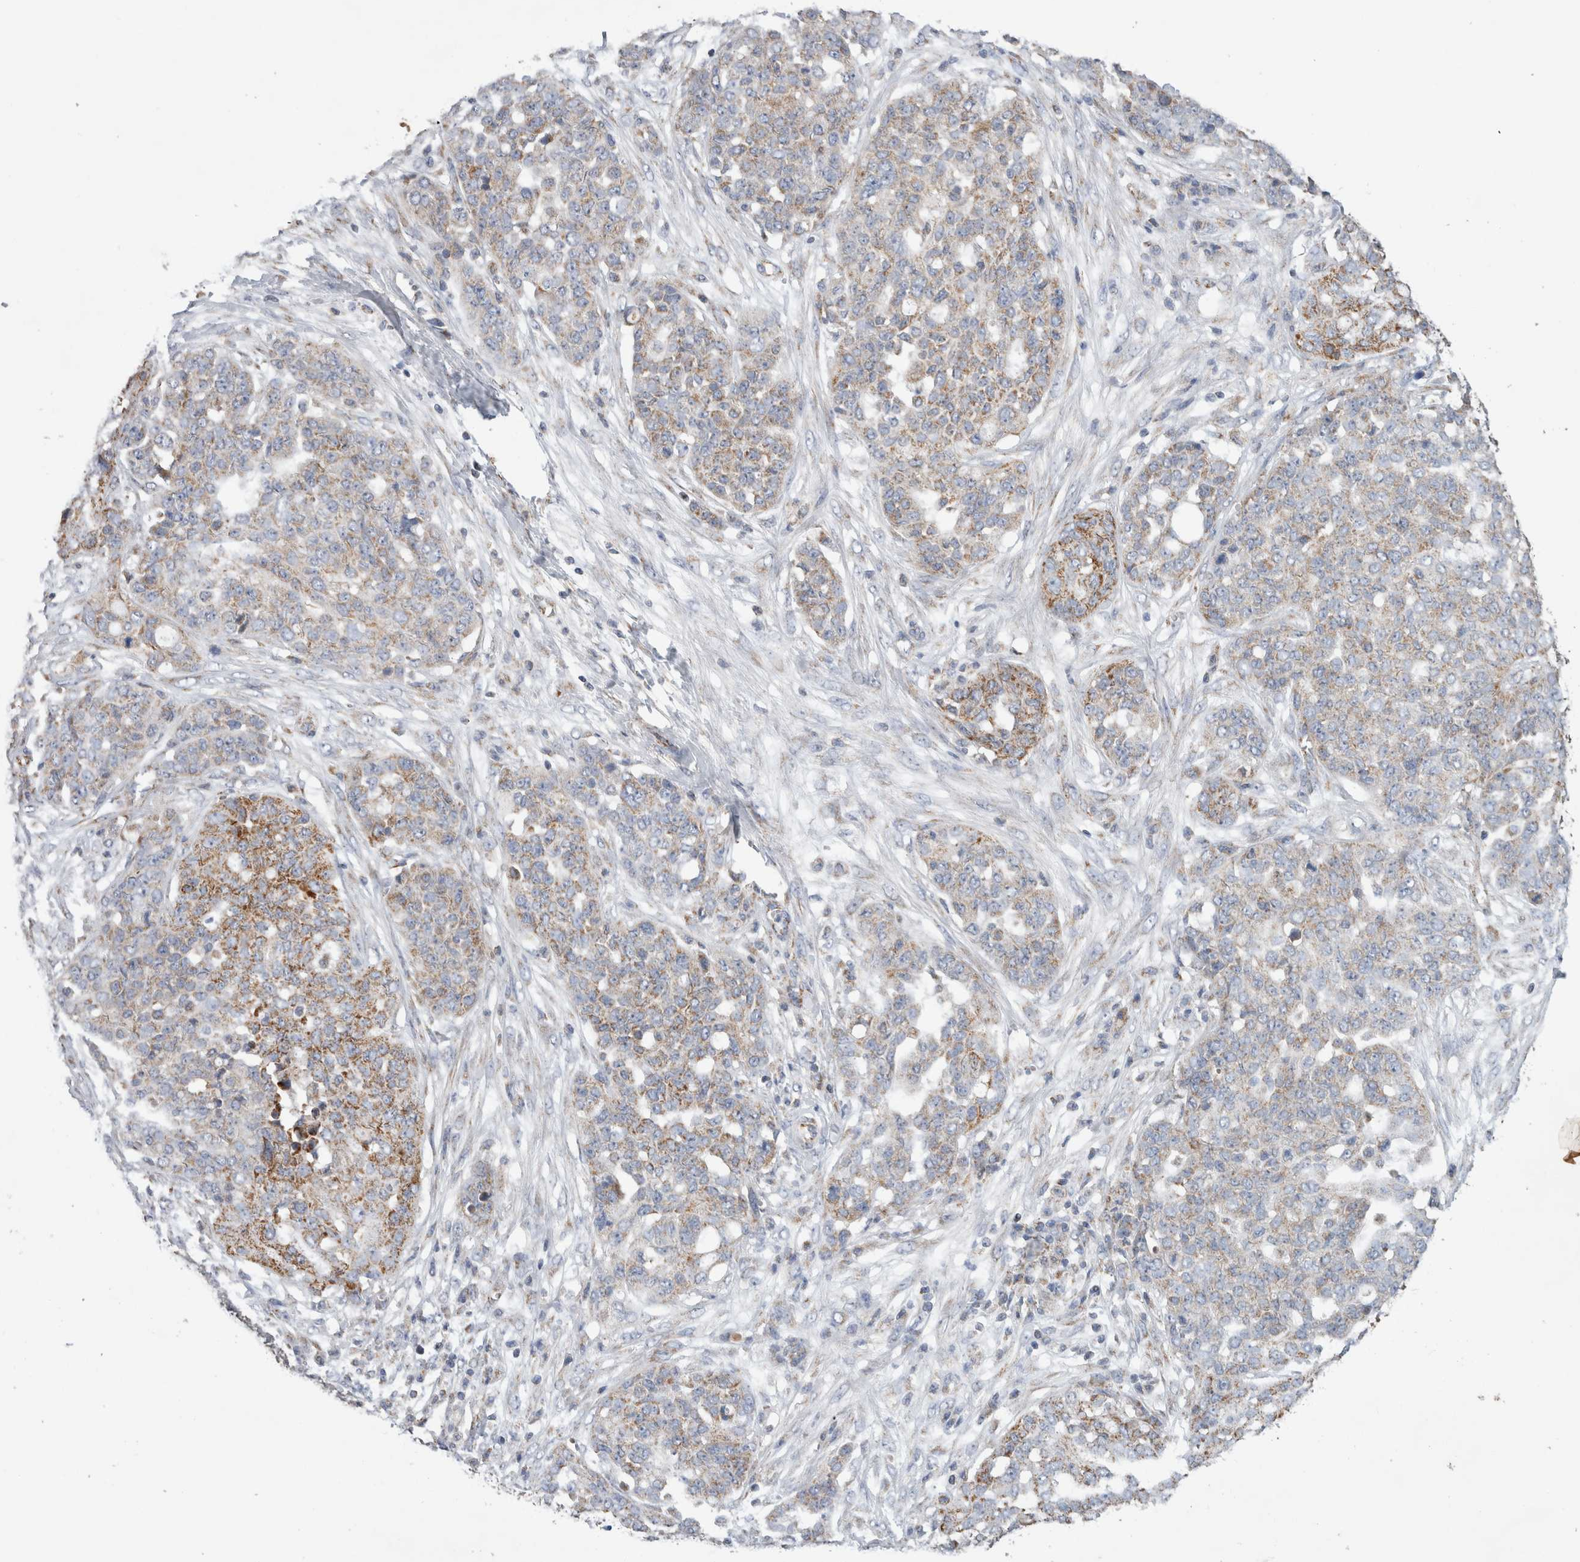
{"staining": {"intensity": "weak", "quantity": "25%-75%", "location": "cytoplasmic/membranous"}, "tissue": "ovarian cancer", "cell_type": "Tumor cells", "image_type": "cancer", "snomed": [{"axis": "morphology", "description": "Cystadenocarcinoma, serous, NOS"}, {"axis": "topography", "description": "Soft tissue"}, {"axis": "topography", "description": "Ovary"}], "caption": "Immunohistochemical staining of ovarian cancer (serous cystadenocarcinoma) demonstrates low levels of weak cytoplasmic/membranous expression in approximately 25%-75% of tumor cells.", "gene": "IARS2", "patient": {"sex": "female", "age": 57}}